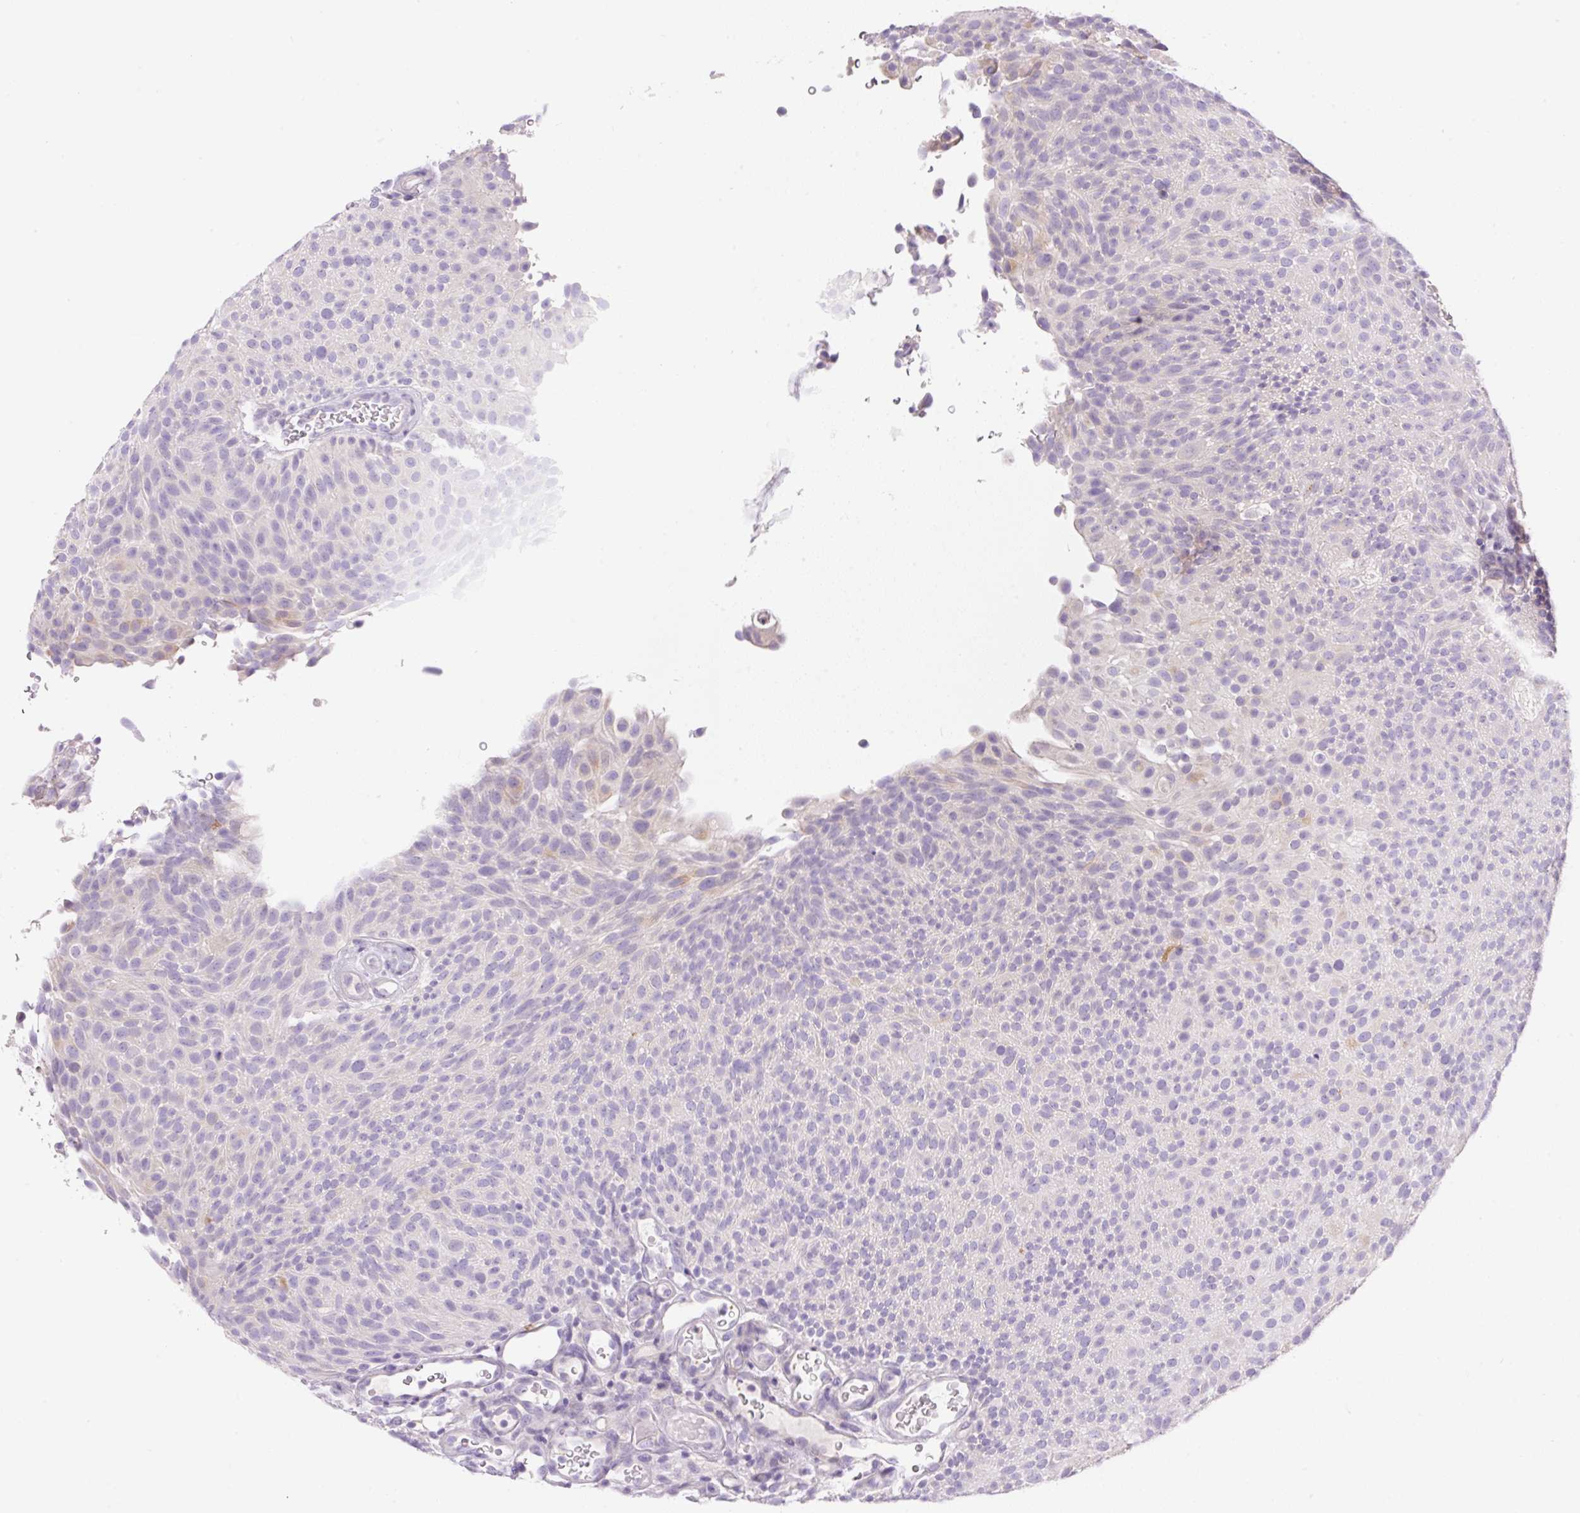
{"staining": {"intensity": "negative", "quantity": "none", "location": "none"}, "tissue": "urothelial cancer", "cell_type": "Tumor cells", "image_type": "cancer", "snomed": [{"axis": "morphology", "description": "Urothelial carcinoma, Low grade"}, {"axis": "topography", "description": "Urinary bladder"}], "caption": "Image shows no significant protein positivity in tumor cells of low-grade urothelial carcinoma. (DAB (3,3'-diaminobenzidine) IHC with hematoxylin counter stain).", "gene": "TDRD15", "patient": {"sex": "male", "age": 78}}